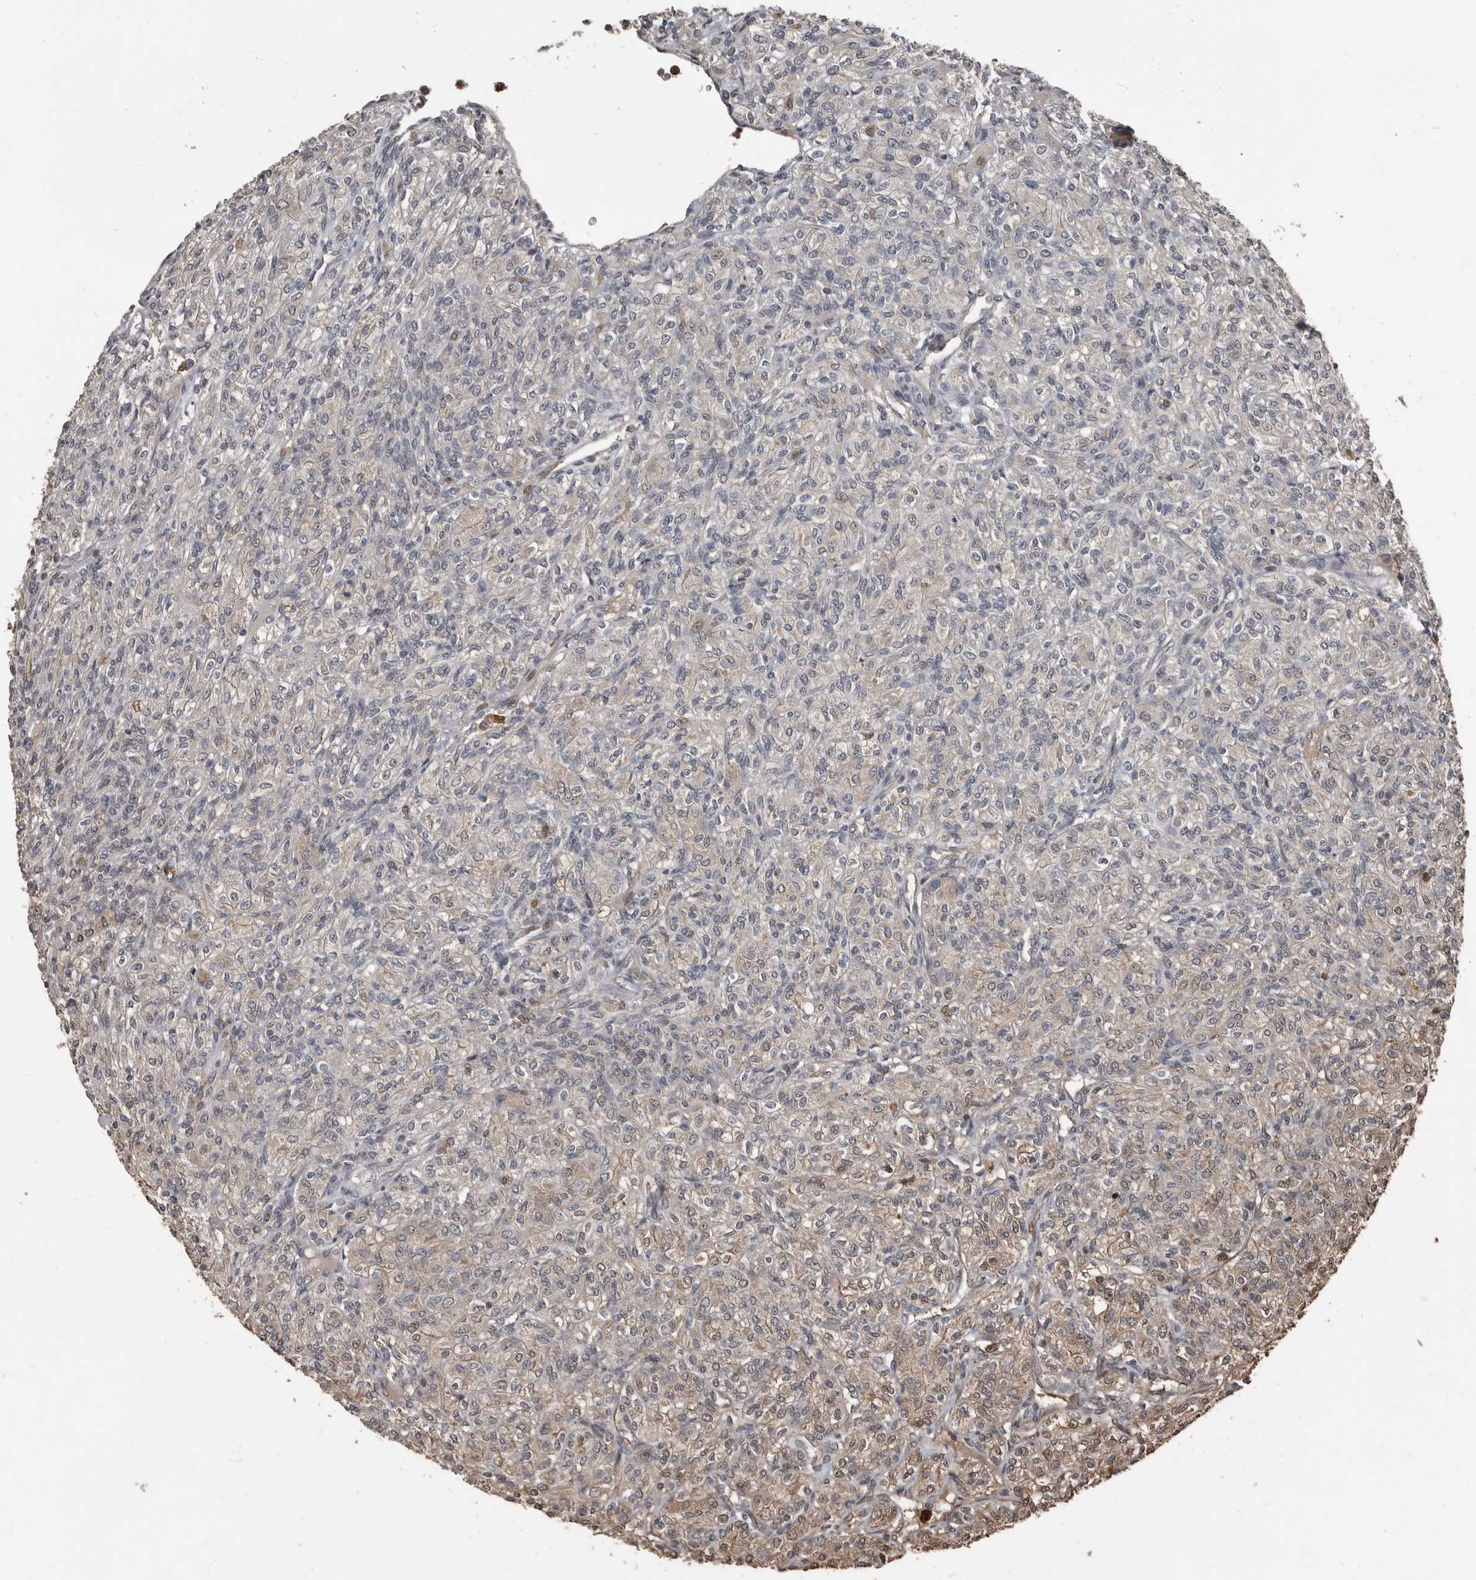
{"staining": {"intensity": "weak", "quantity": "<25%", "location": "cytoplasmic/membranous"}, "tissue": "renal cancer", "cell_type": "Tumor cells", "image_type": "cancer", "snomed": [{"axis": "morphology", "description": "Adenocarcinoma, NOS"}, {"axis": "topography", "description": "Kidney"}], "caption": "Renal cancer (adenocarcinoma) was stained to show a protein in brown. There is no significant positivity in tumor cells.", "gene": "FSBP", "patient": {"sex": "male", "age": 77}}